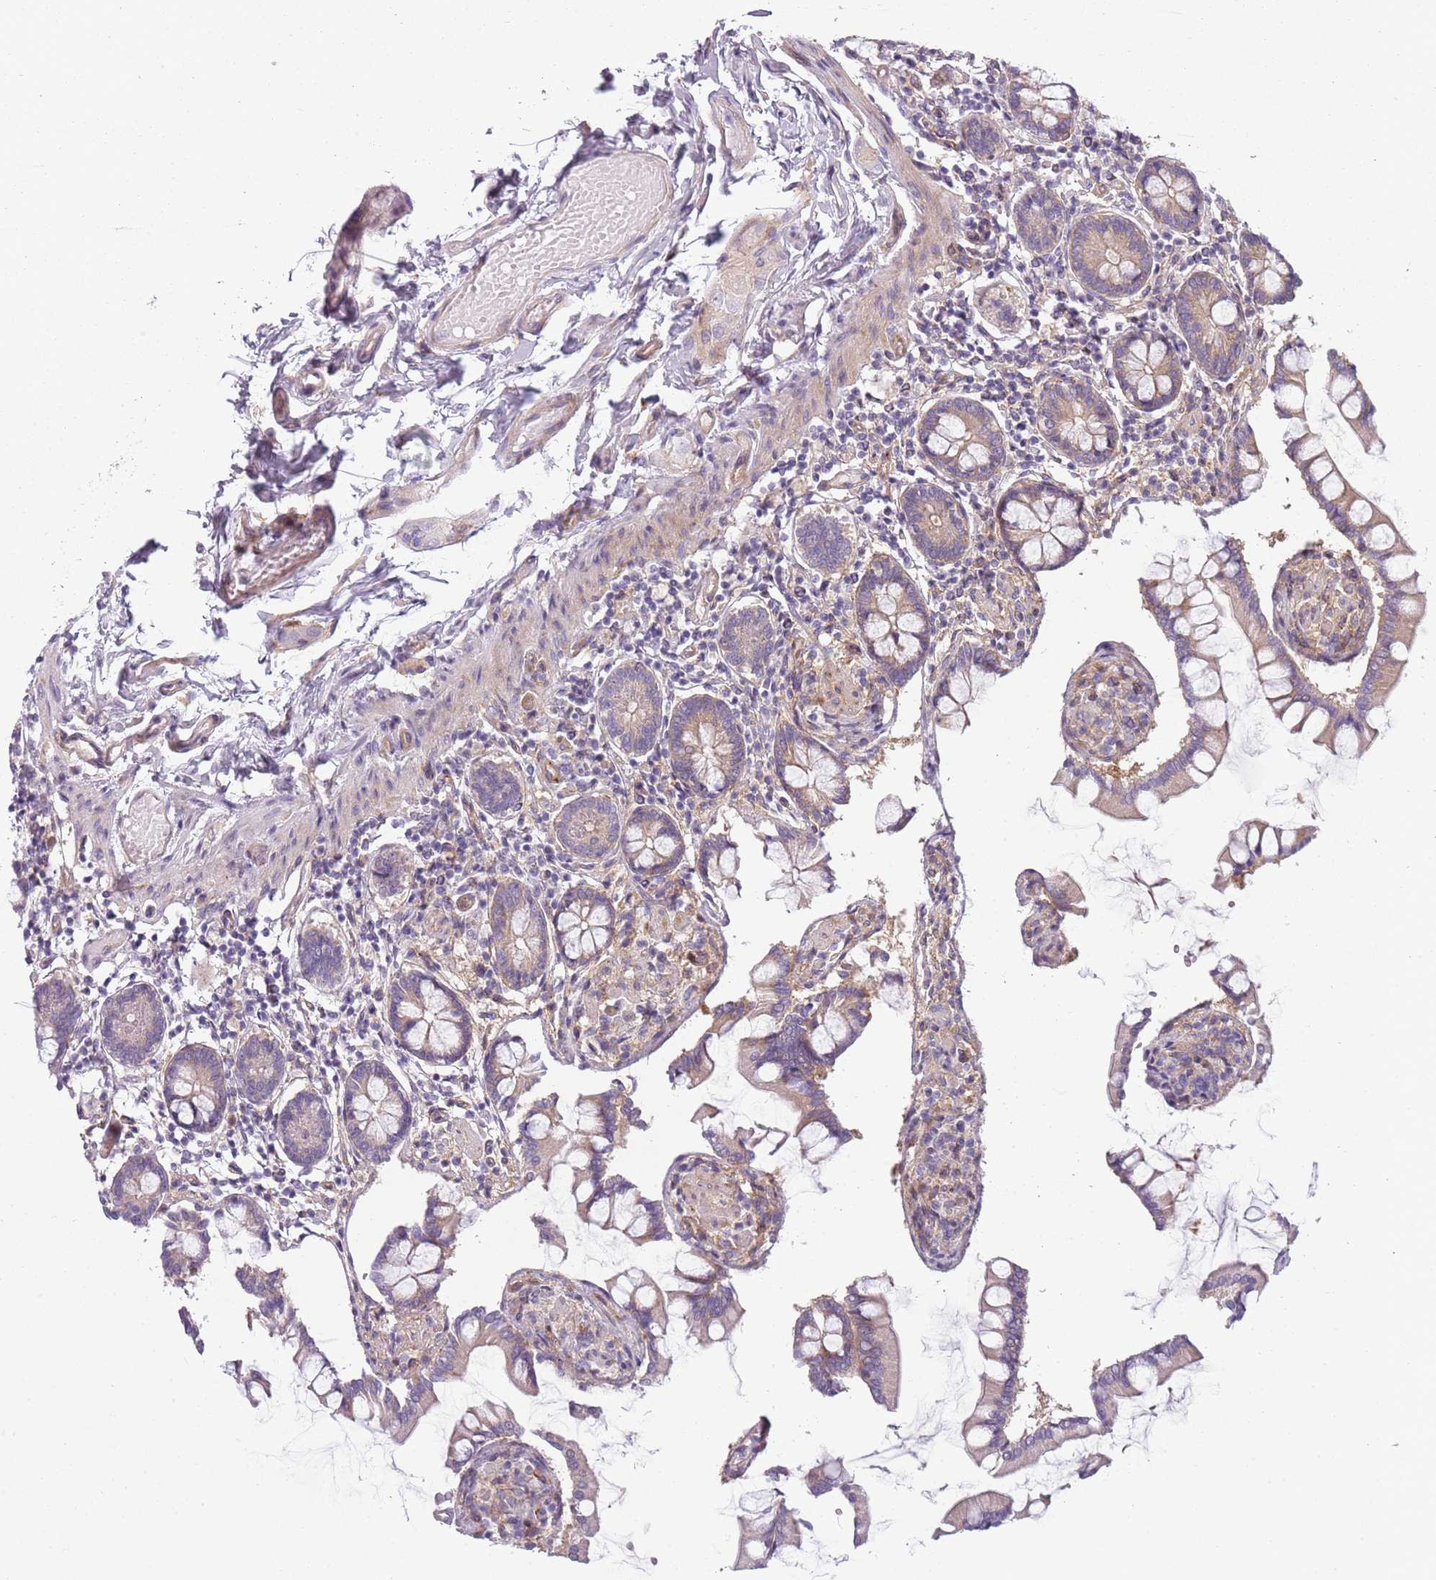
{"staining": {"intensity": "strong", "quantity": "25%-75%", "location": "cytoplasmic/membranous"}, "tissue": "small intestine", "cell_type": "Glandular cells", "image_type": "normal", "snomed": [{"axis": "morphology", "description": "Normal tissue, NOS"}, {"axis": "topography", "description": "Small intestine"}], "caption": "High-magnification brightfield microscopy of unremarkable small intestine stained with DAB (brown) and counterstained with hematoxylin (blue). glandular cells exhibit strong cytoplasmic/membranous positivity is present in about25%-75% of cells. Nuclei are stained in blue.", "gene": "SNX1", "patient": {"sex": "male", "age": 41}}